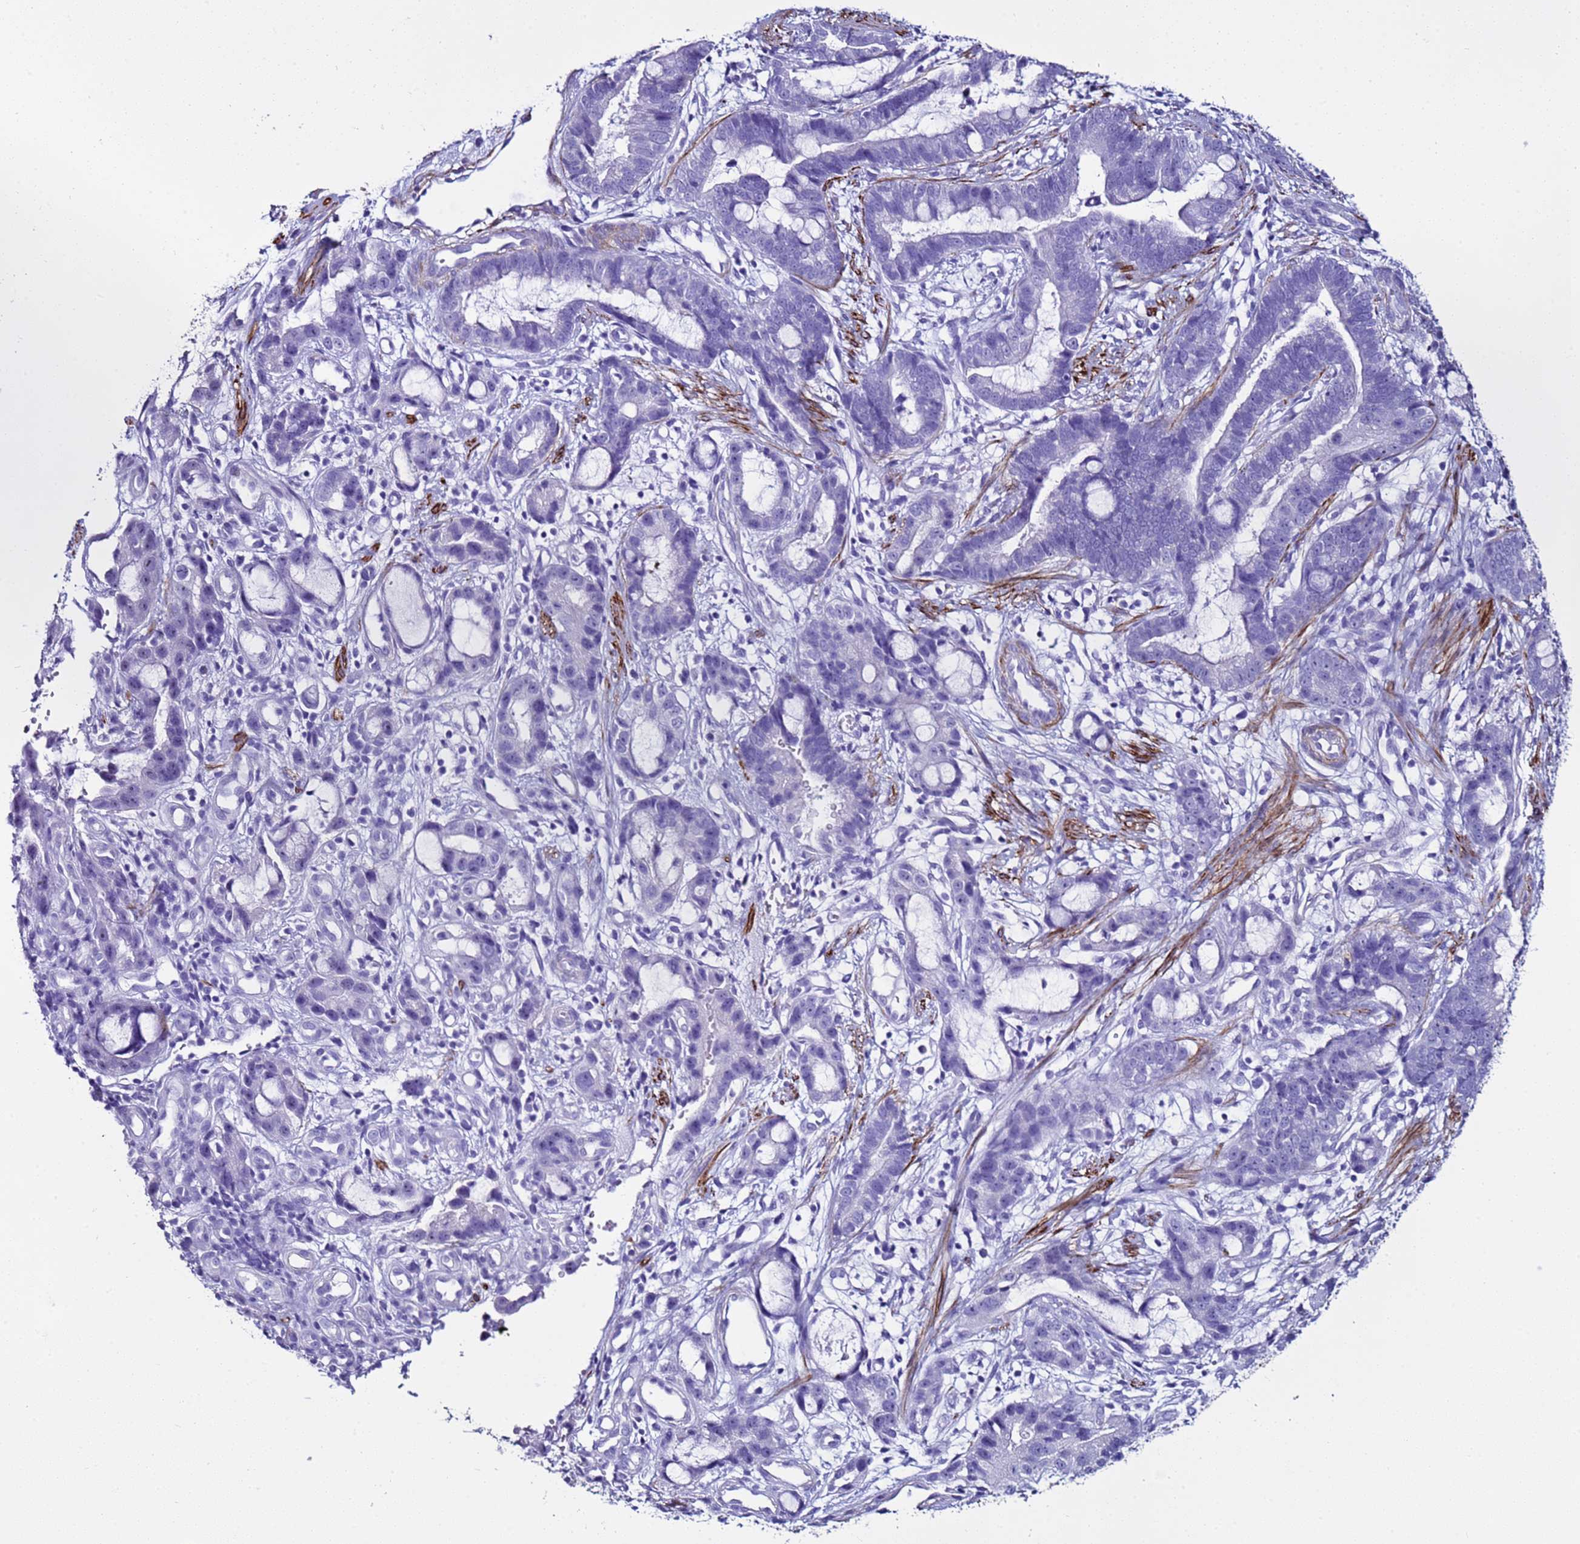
{"staining": {"intensity": "negative", "quantity": "none", "location": "none"}, "tissue": "stomach cancer", "cell_type": "Tumor cells", "image_type": "cancer", "snomed": [{"axis": "morphology", "description": "Adenocarcinoma, NOS"}, {"axis": "topography", "description": "Stomach"}], "caption": "This is an IHC image of stomach cancer. There is no positivity in tumor cells.", "gene": "LCMT1", "patient": {"sex": "male", "age": 55}}